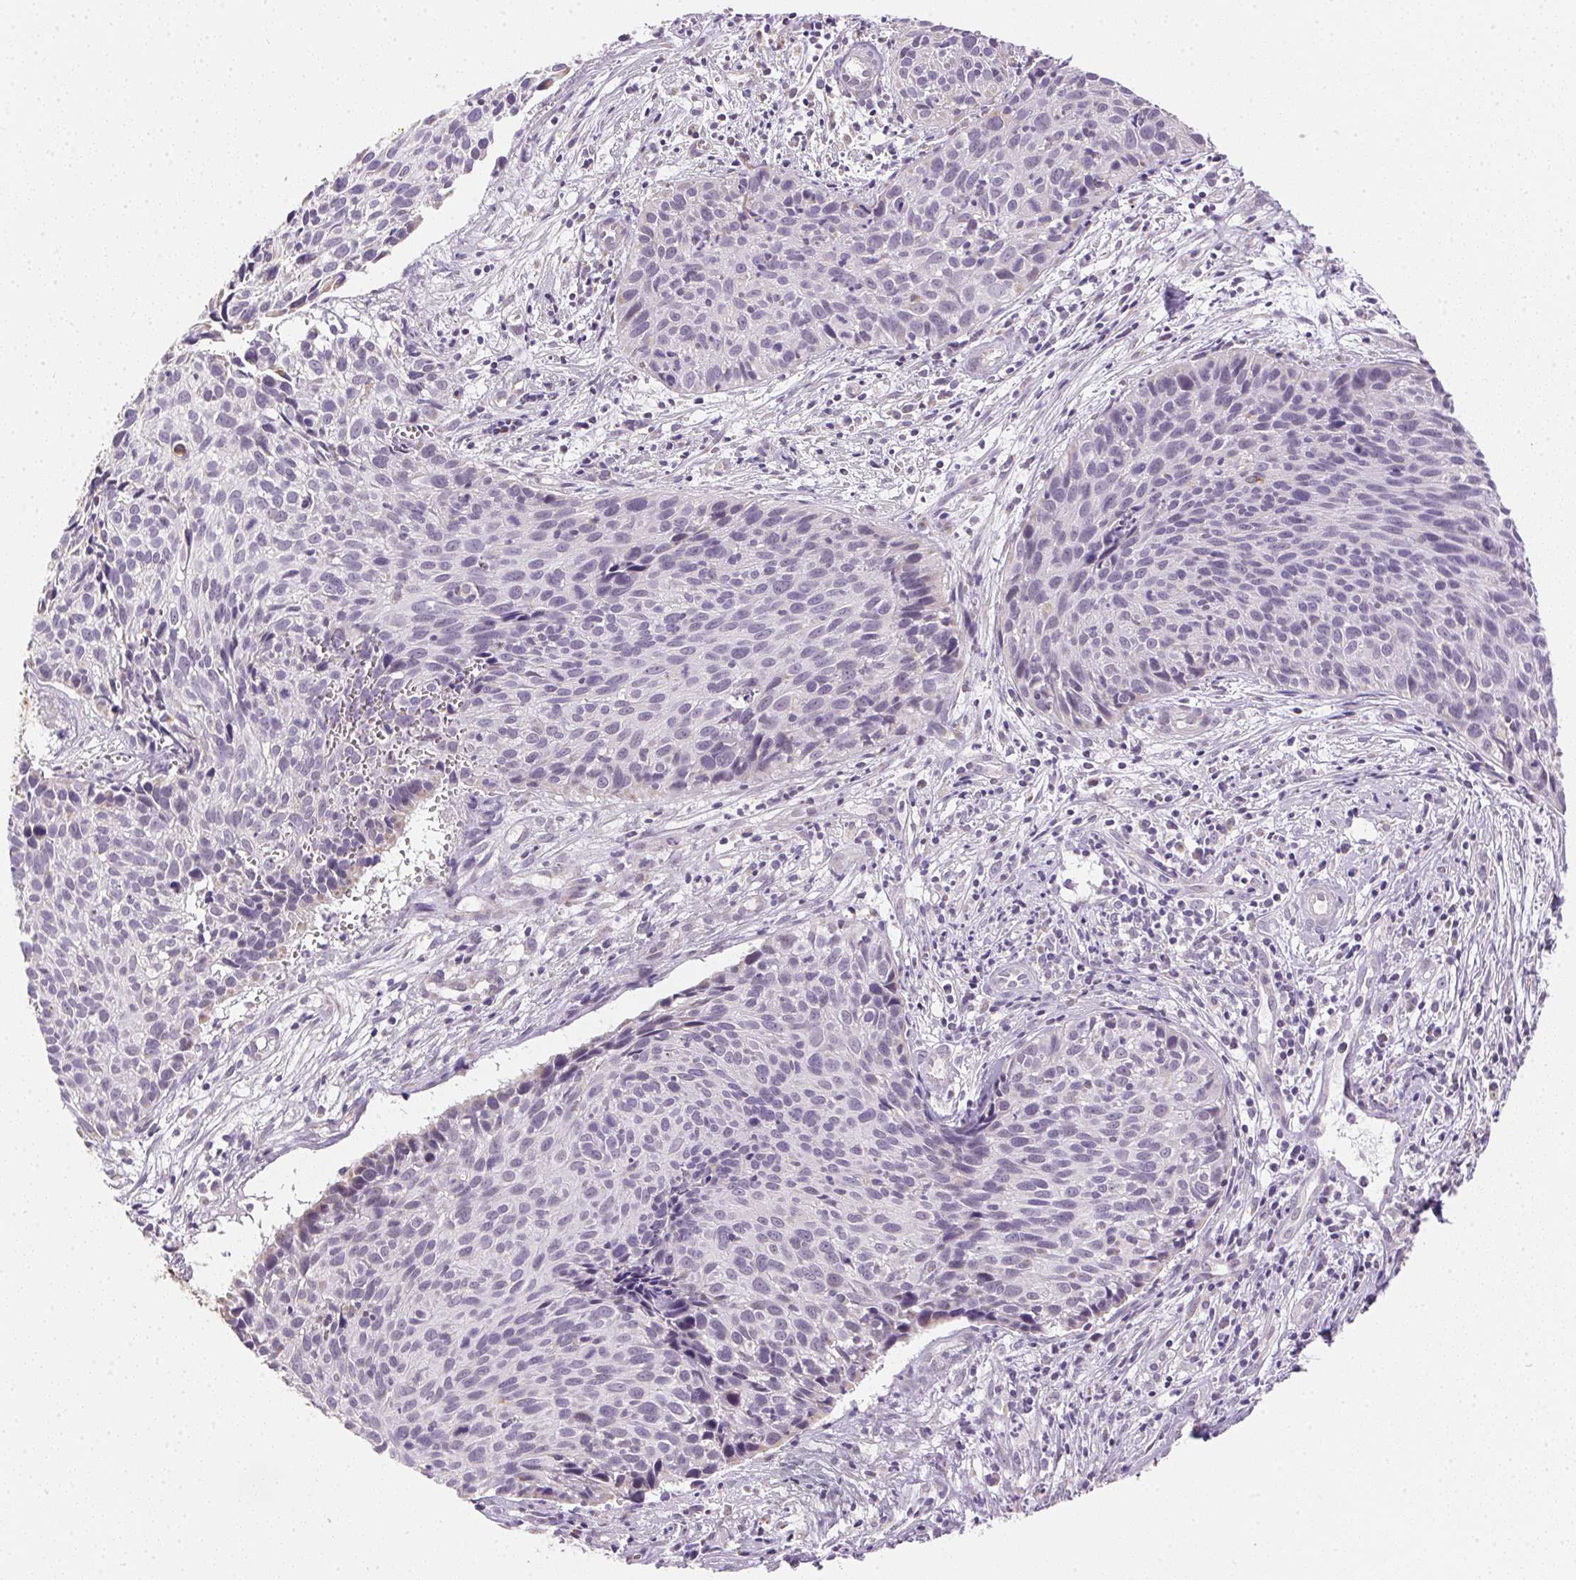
{"staining": {"intensity": "negative", "quantity": "none", "location": "none"}, "tissue": "cervical cancer", "cell_type": "Tumor cells", "image_type": "cancer", "snomed": [{"axis": "morphology", "description": "Squamous cell carcinoma, NOS"}, {"axis": "topography", "description": "Cervix"}], "caption": "Human cervical squamous cell carcinoma stained for a protein using immunohistochemistry demonstrates no expression in tumor cells.", "gene": "MAPK11", "patient": {"sex": "female", "age": 30}}